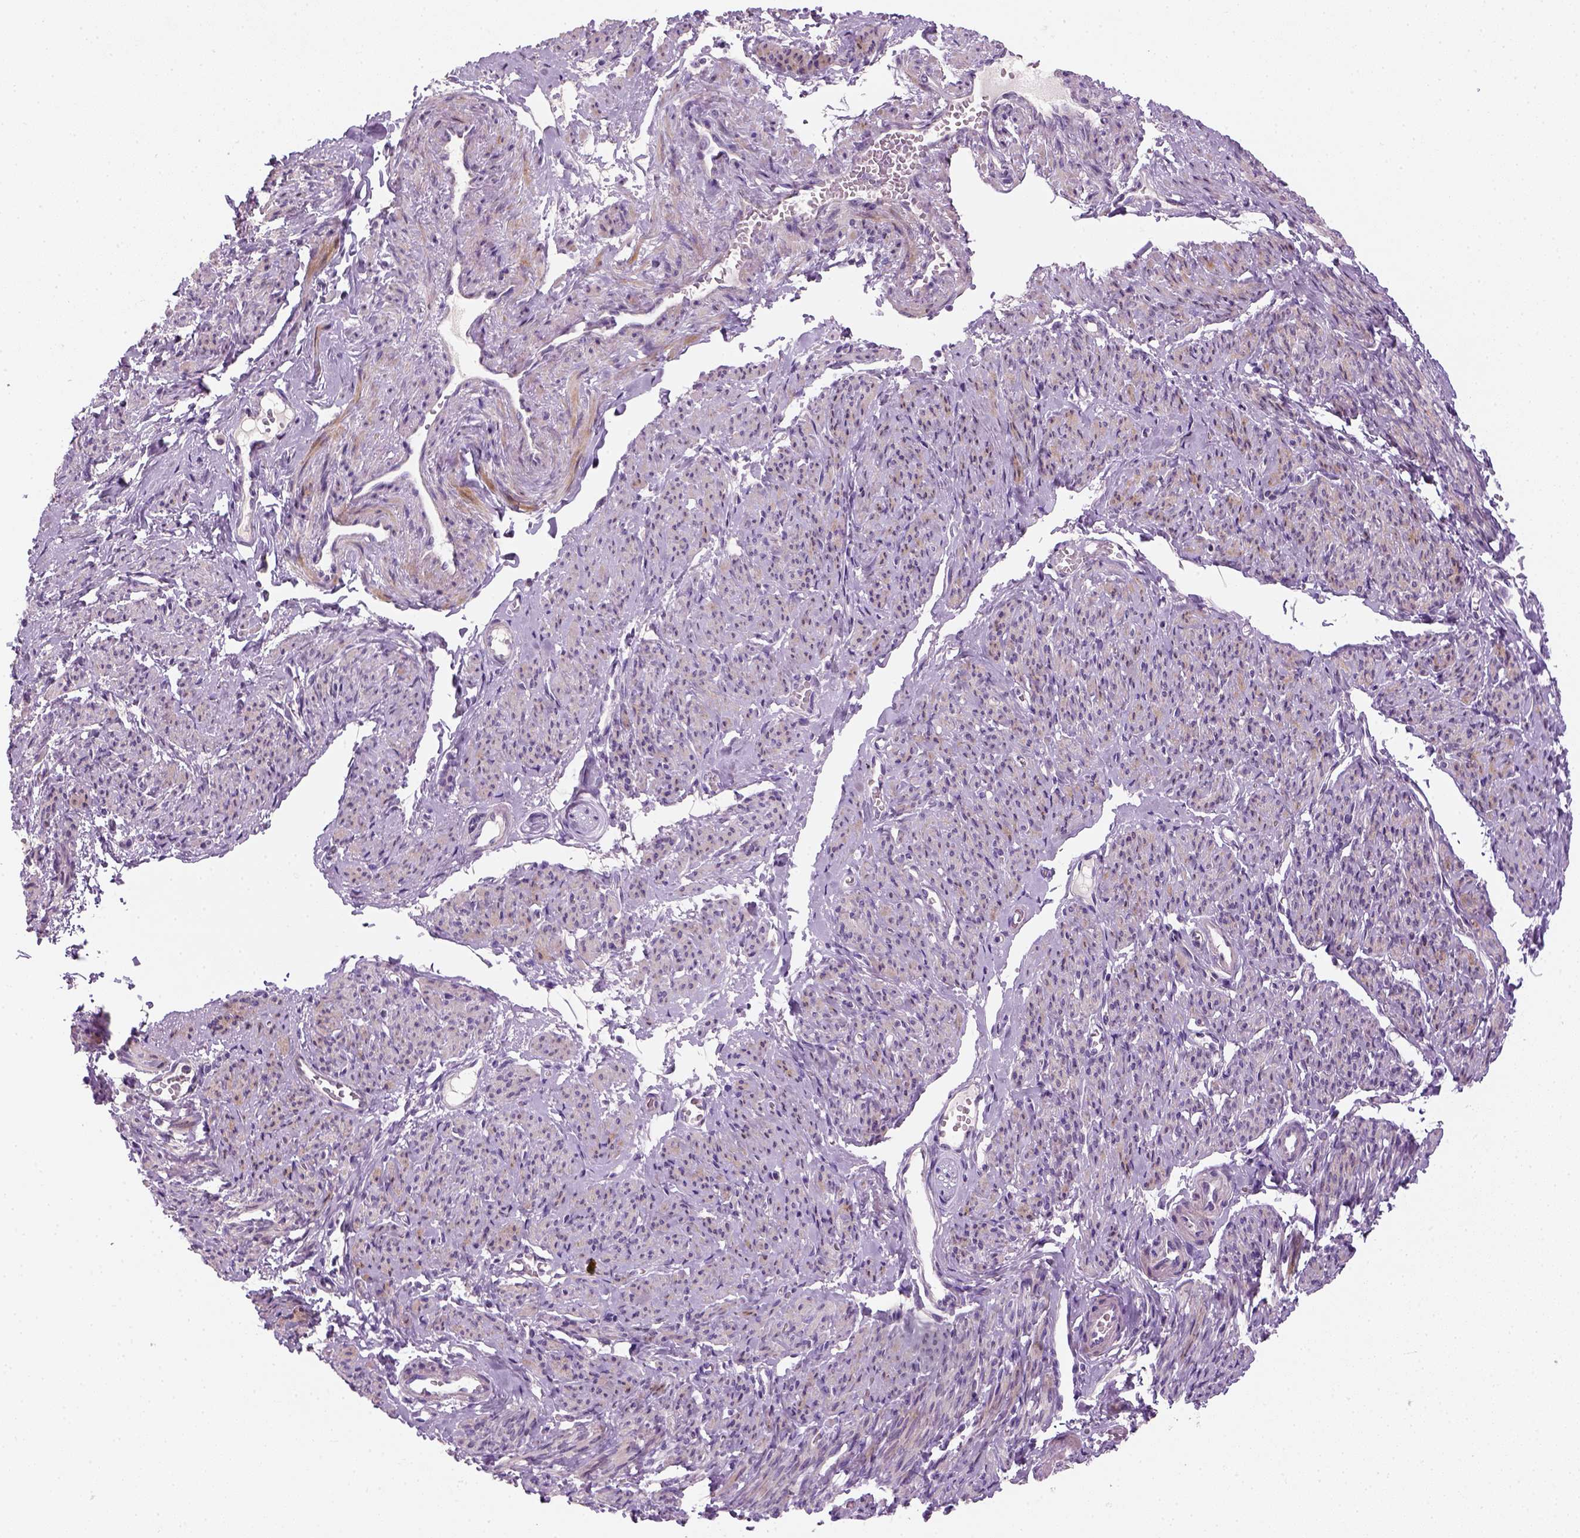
{"staining": {"intensity": "moderate", "quantity": ">75%", "location": "cytoplasmic/membranous"}, "tissue": "smooth muscle", "cell_type": "Smooth muscle cells", "image_type": "normal", "snomed": [{"axis": "morphology", "description": "Normal tissue, NOS"}, {"axis": "topography", "description": "Smooth muscle"}], "caption": "About >75% of smooth muscle cells in unremarkable human smooth muscle display moderate cytoplasmic/membranous protein expression as visualized by brown immunohistochemical staining.", "gene": "NUDT6", "patient": {"sex": "female", "age": 65}}